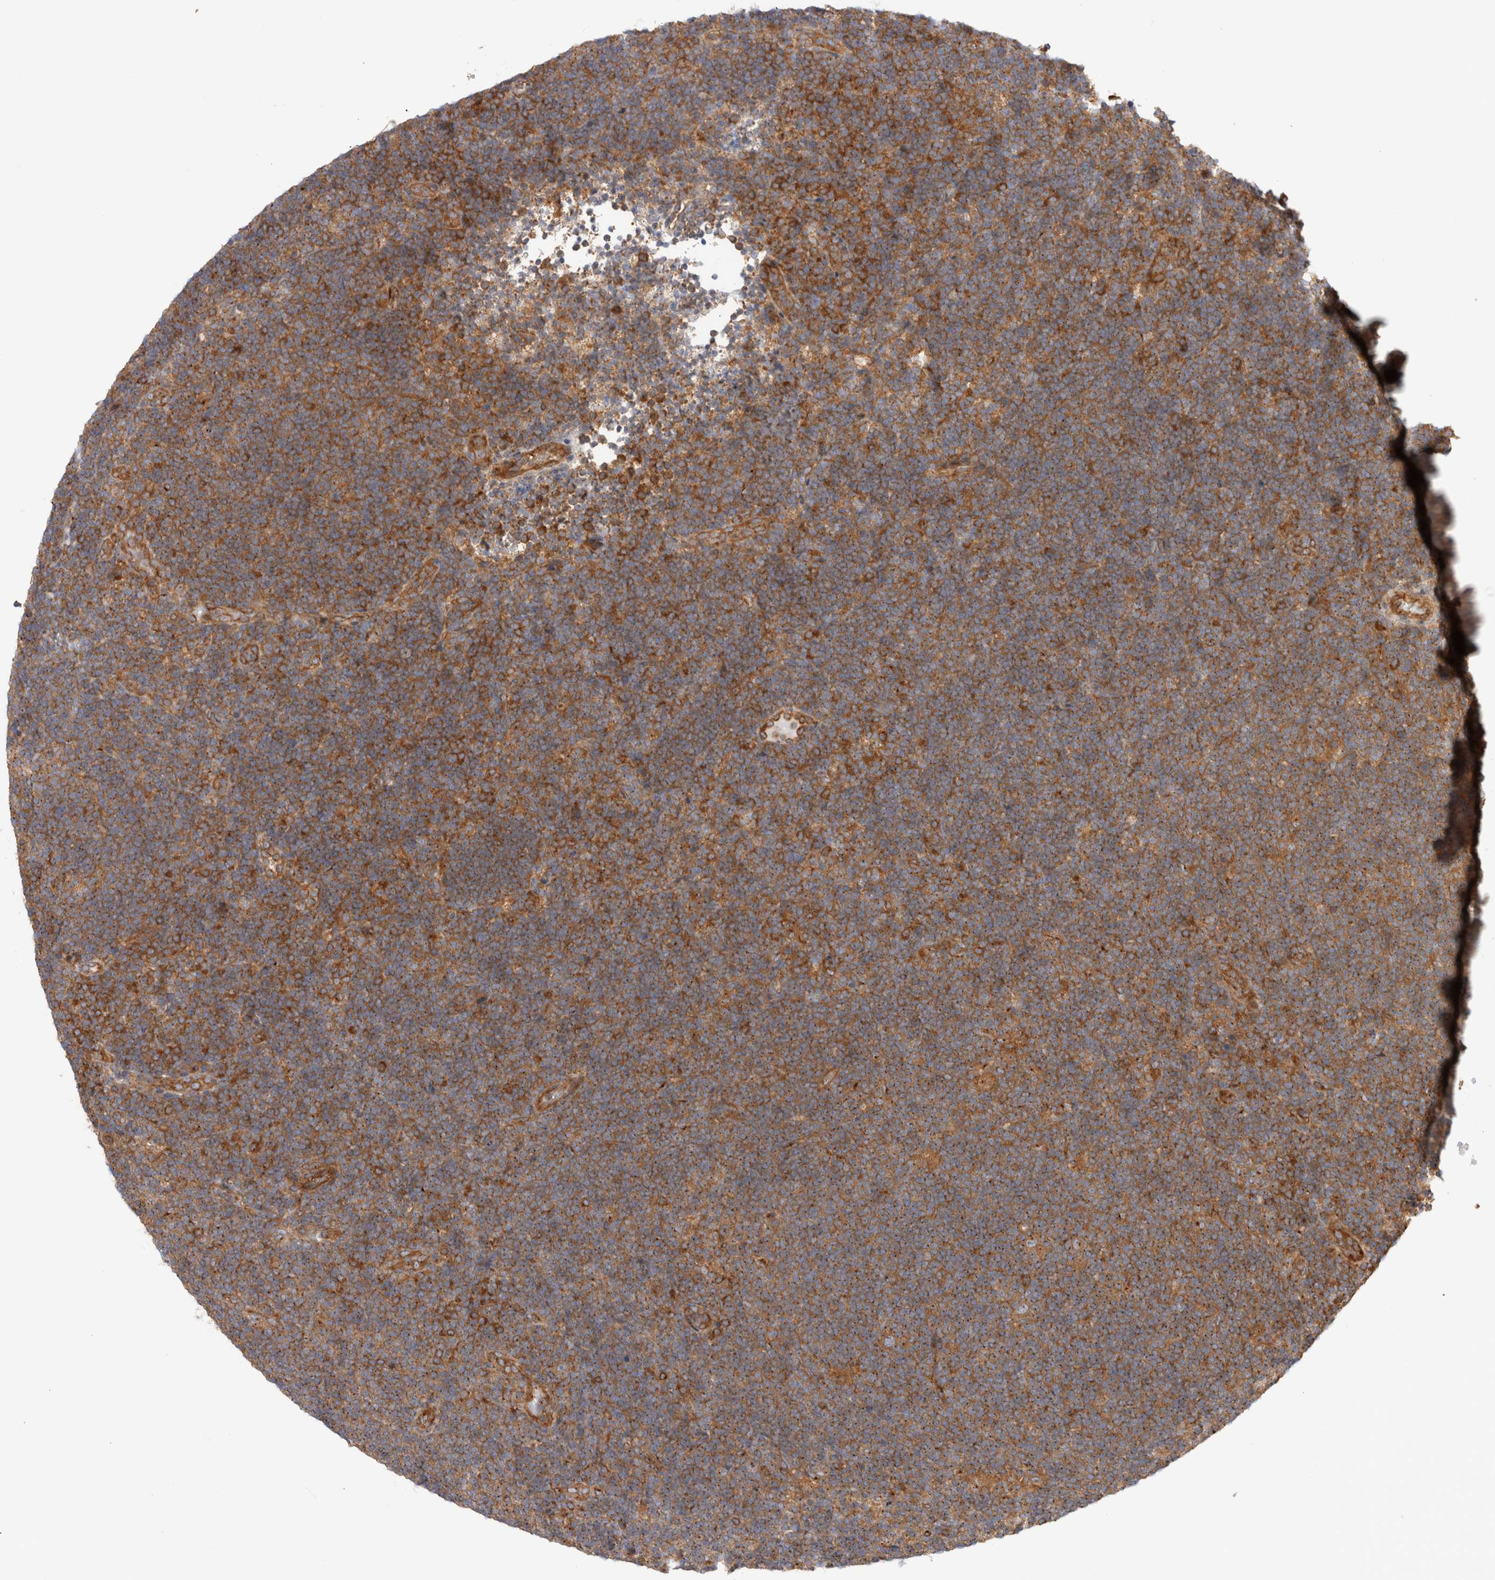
{"staining": {"intensity": "weak", "quantity": "25%-75%", "location": "cytoplasmic/membranous"}, "tissue": "lymphoma", "cell_type": "Tumor cells", "image_type": "cancer", "snomed": [{"axis": "morphology", "description": "Hodgkin's disease, NOS"}, {"axis": "topography", "description": "Lymph node"}], "caption": "About 25%-75% of tumor cells in human lymphoma exhibit weak cytoplasmic/membranous protein expression as visualized by brown immunohistochemical staining.", "gene": "GPR150", "patient": {"sex": "female", "age": 57}}